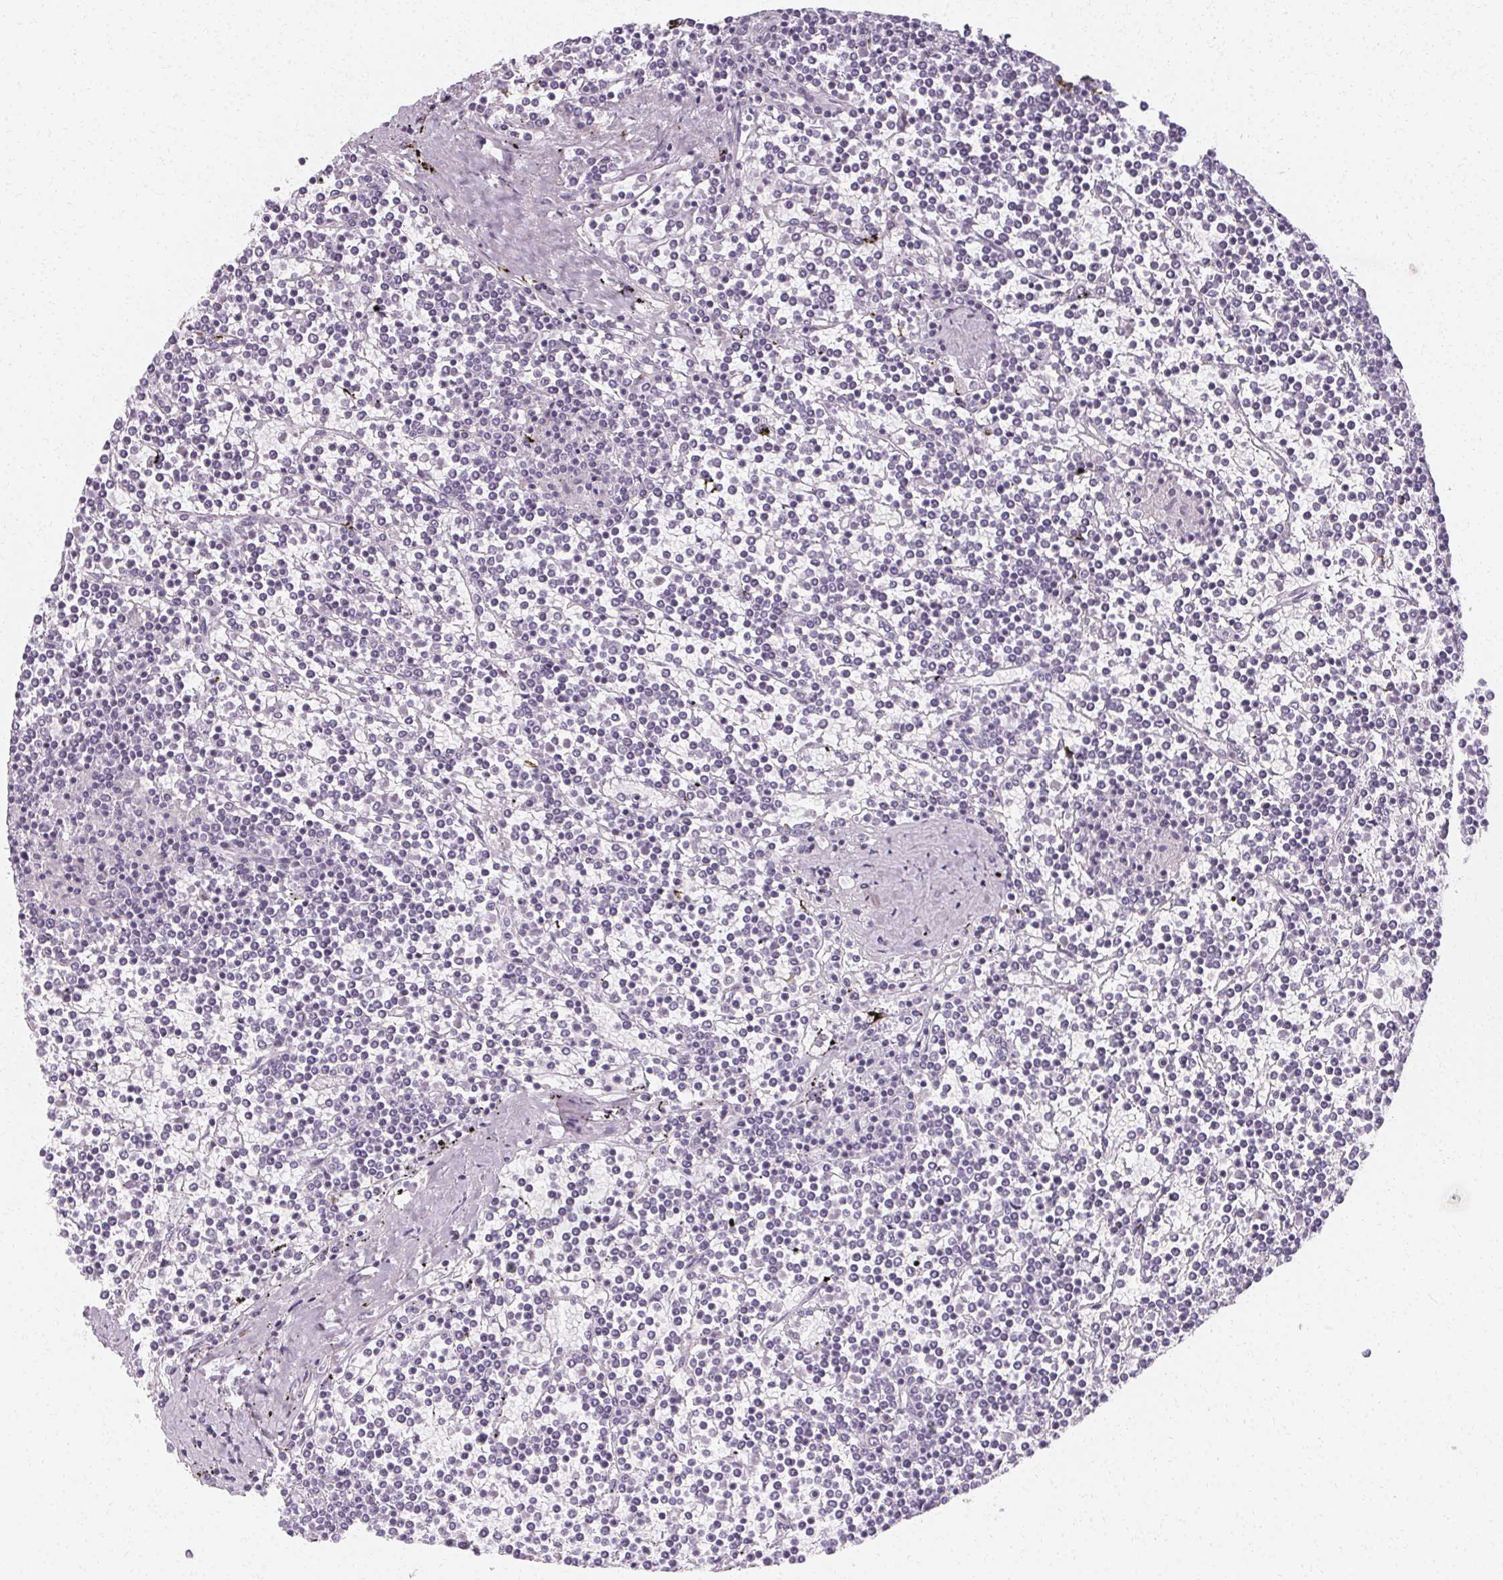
{"staining": {"intensity": "negative", "quantity": "none", "location": "none"}, "tissue": "lymphoma", "cell_type": "Tumor cells", "image_type": "cancer", "snomed": [{"axis": "morphology", "description": "Malignant lymphoma, non-Hodgkin's type, Low grade"}, {"axis": "topography", "description": "Spleen"}], "caption": "An IHC photomicrograph of malignant lymphoma, non-Hodgkin's type (low-grade) is shown. There is no staining in tumor cells of malignant lymphoma, non-Hodgkin's type (low-grade).", "gene": "SYNPR", "patient": {"sex": "female", "age": 19}}